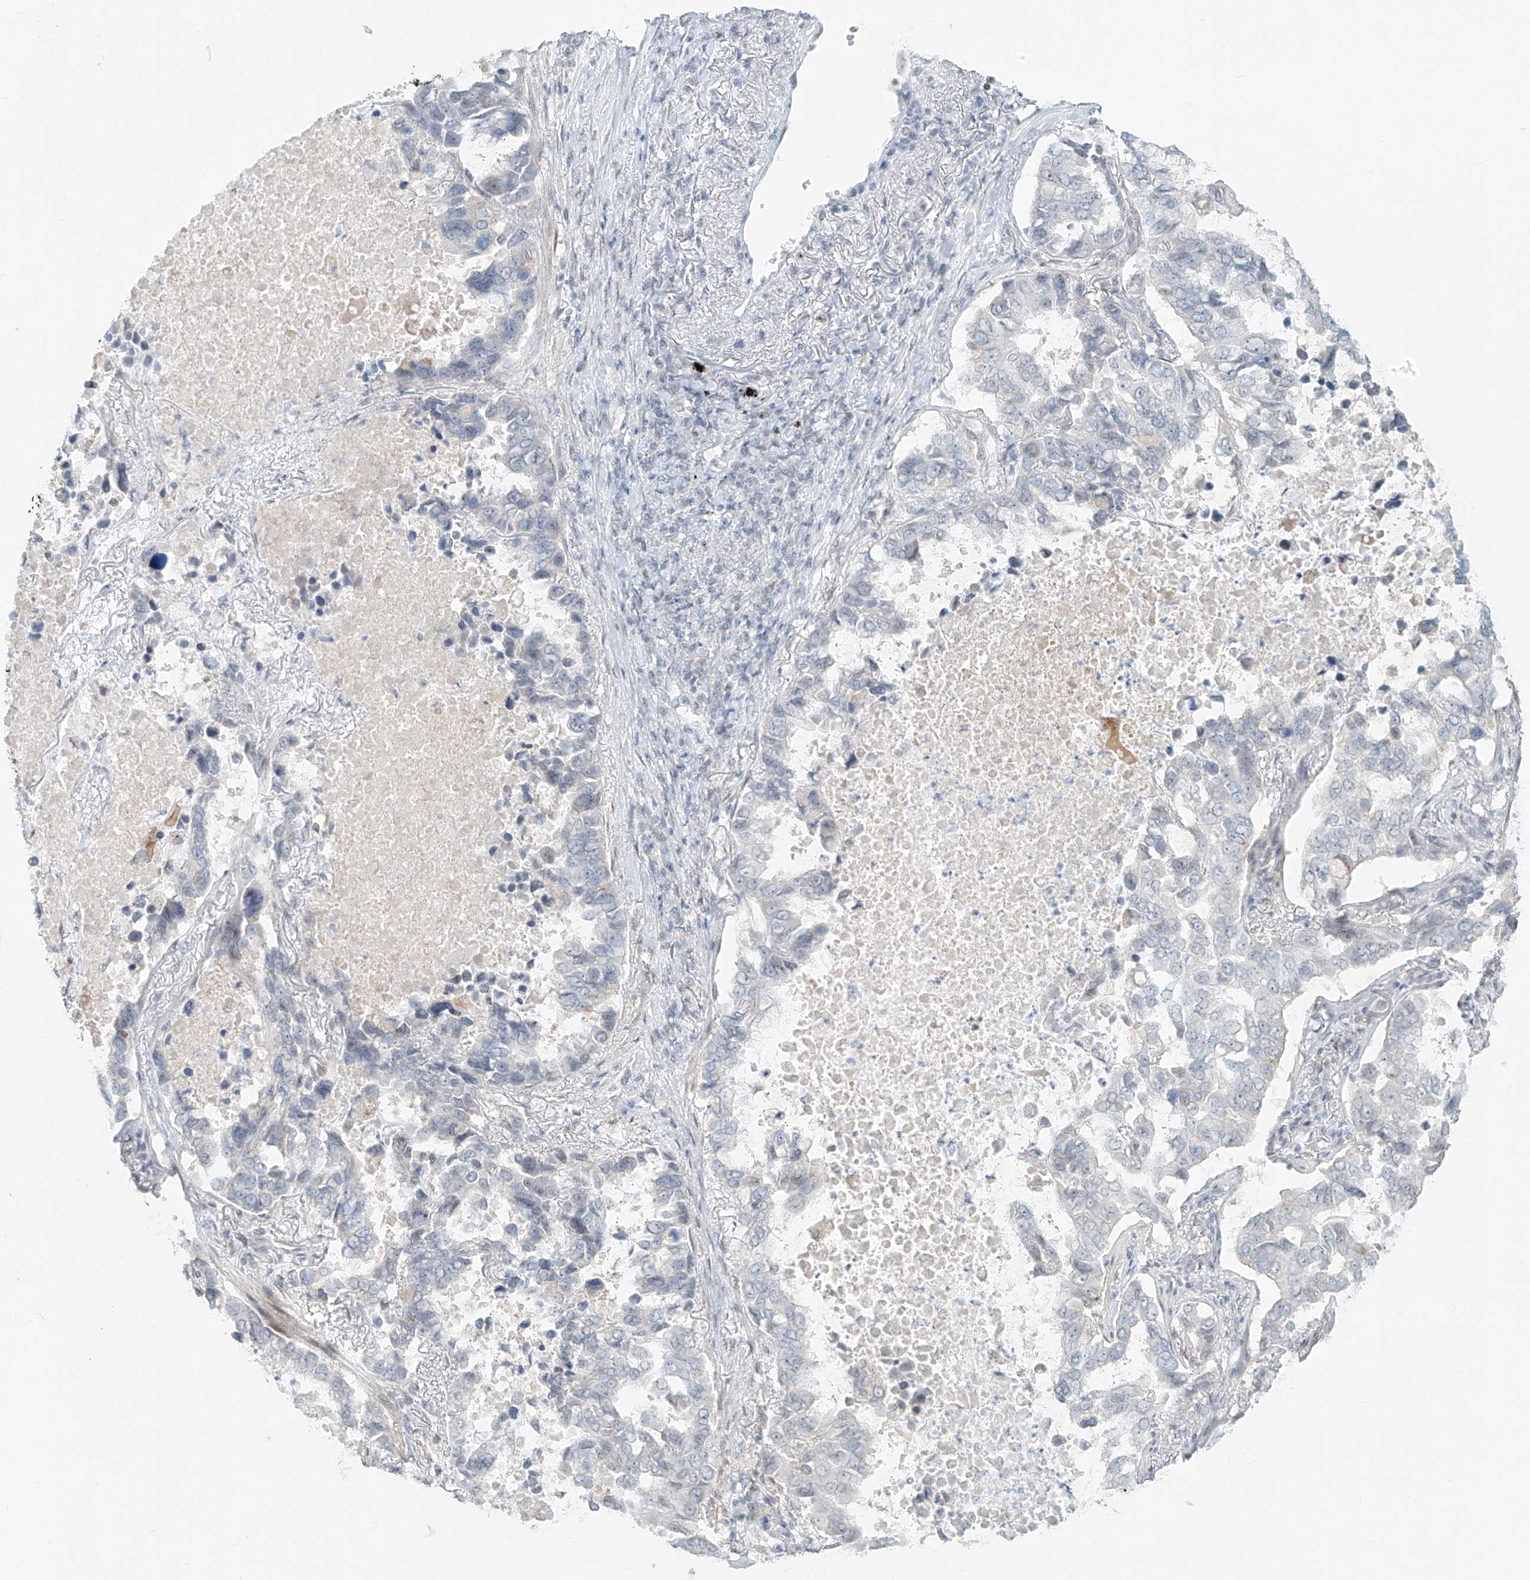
{"staining": {"intensity": "negative", "quantity": "none", "location": "none"}, "tissue": "lung cancer", "cell_type": "Tumor cells", "image_type": "cancer", "snomed": [{"axis": "morphology", "description": "Adenocarcinoma, NOS"}, {"axis": "topography", "description": "Lung"}], "caption": "Immunohistochemistry of lung cancer shows no expression in tumor cells.", "gene": "OSBPL7", "patient": {"sex": "male", "age": 64}}